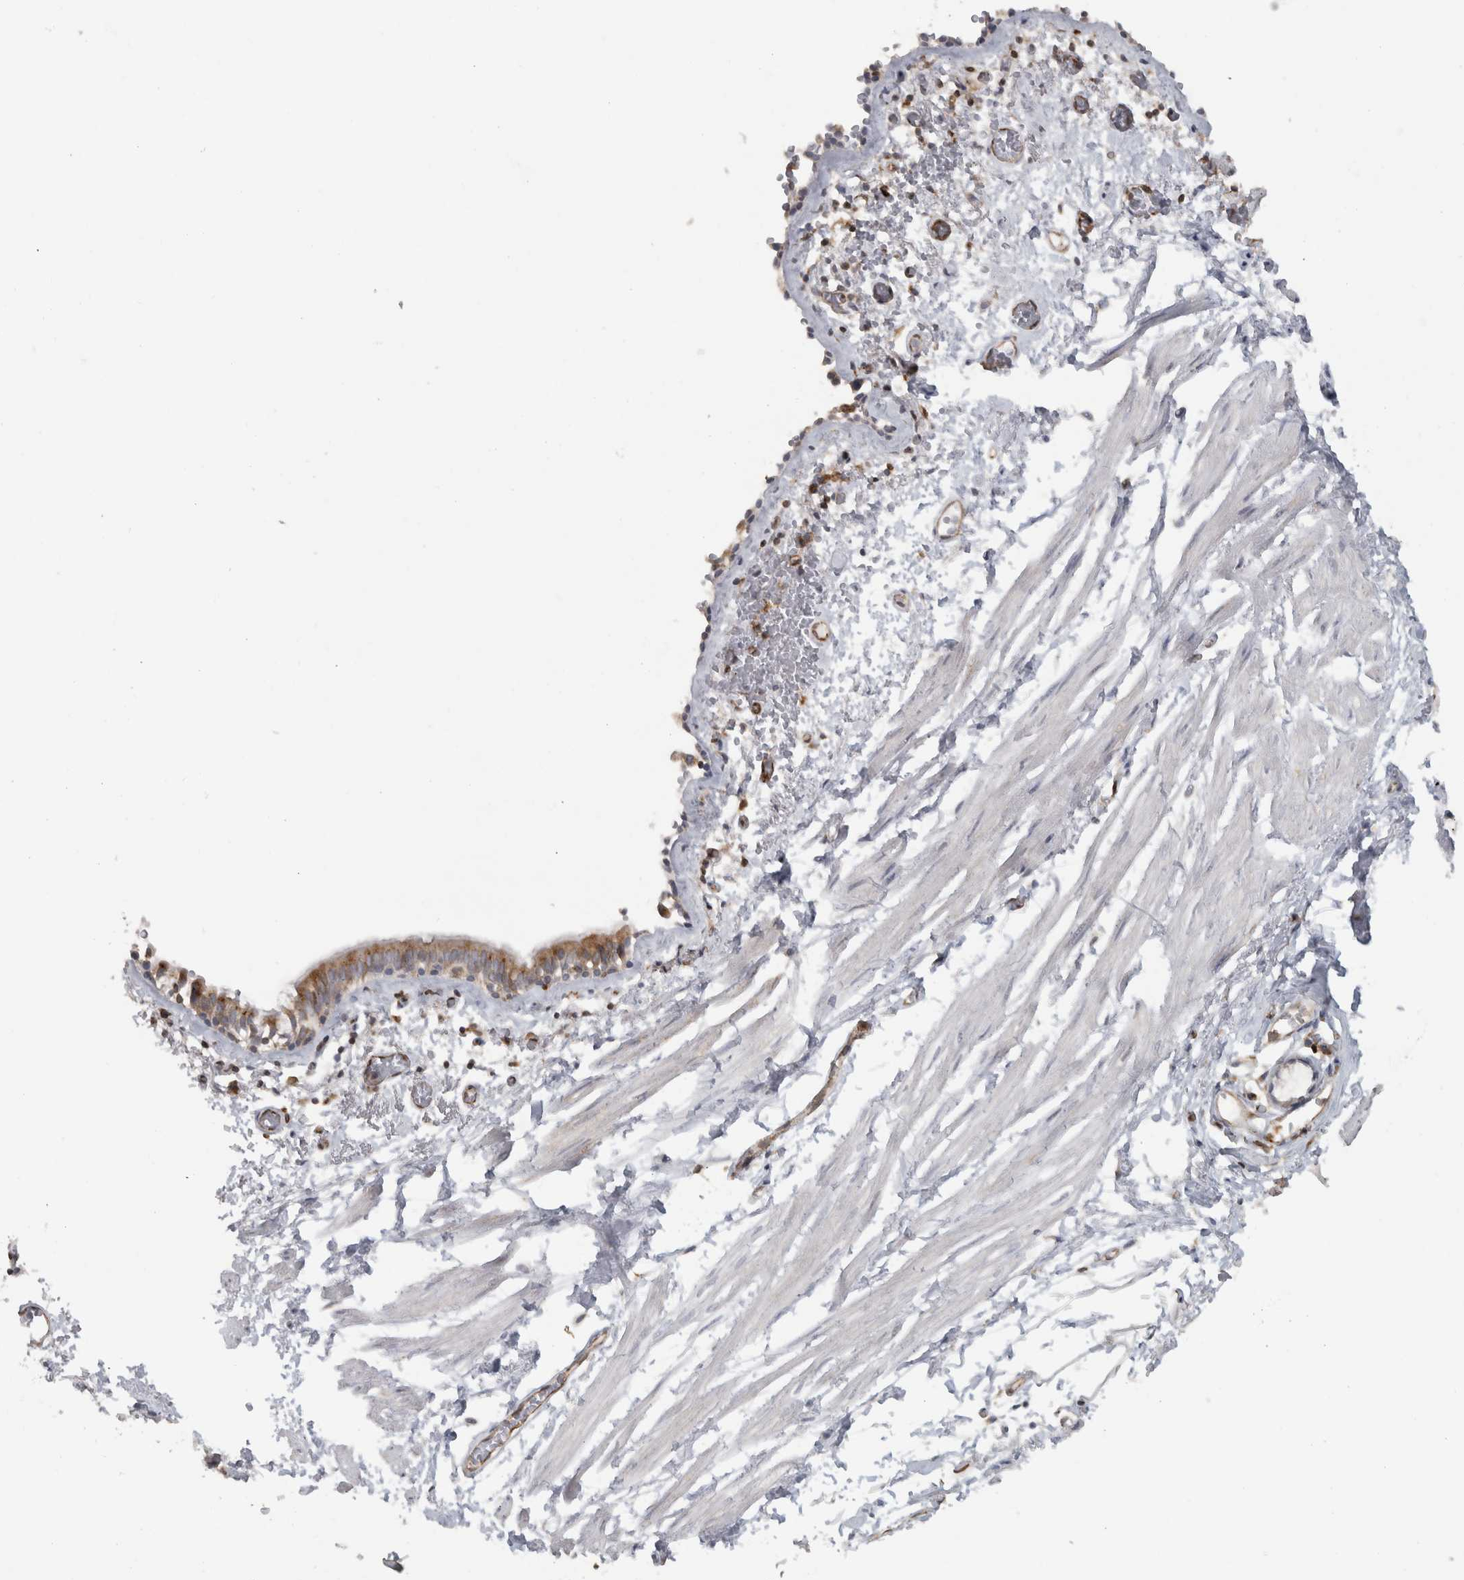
{"staining": {"intensity": "moderate", "quantity": ">75%", "location": "cytoplasmic/membranous"}, "tissue": "bronchus", "cell_type": "Respiratory epithelial cells", "image_type": "normal", "snomed": [{"axis": "morphology", "description": "Normal tissue, NOS"}, {"axis": "topography", "description": "Bronchus"}, {"axis": "topography", "description": "Lung"}], "caption": "A brown stain highlights moderate cytoplasmic/membranous positivity of a protein in respiratory epithelial cells of benign human bronchus.", "gene": "HLA", "patient": {"sex": "male", "age": 56}}